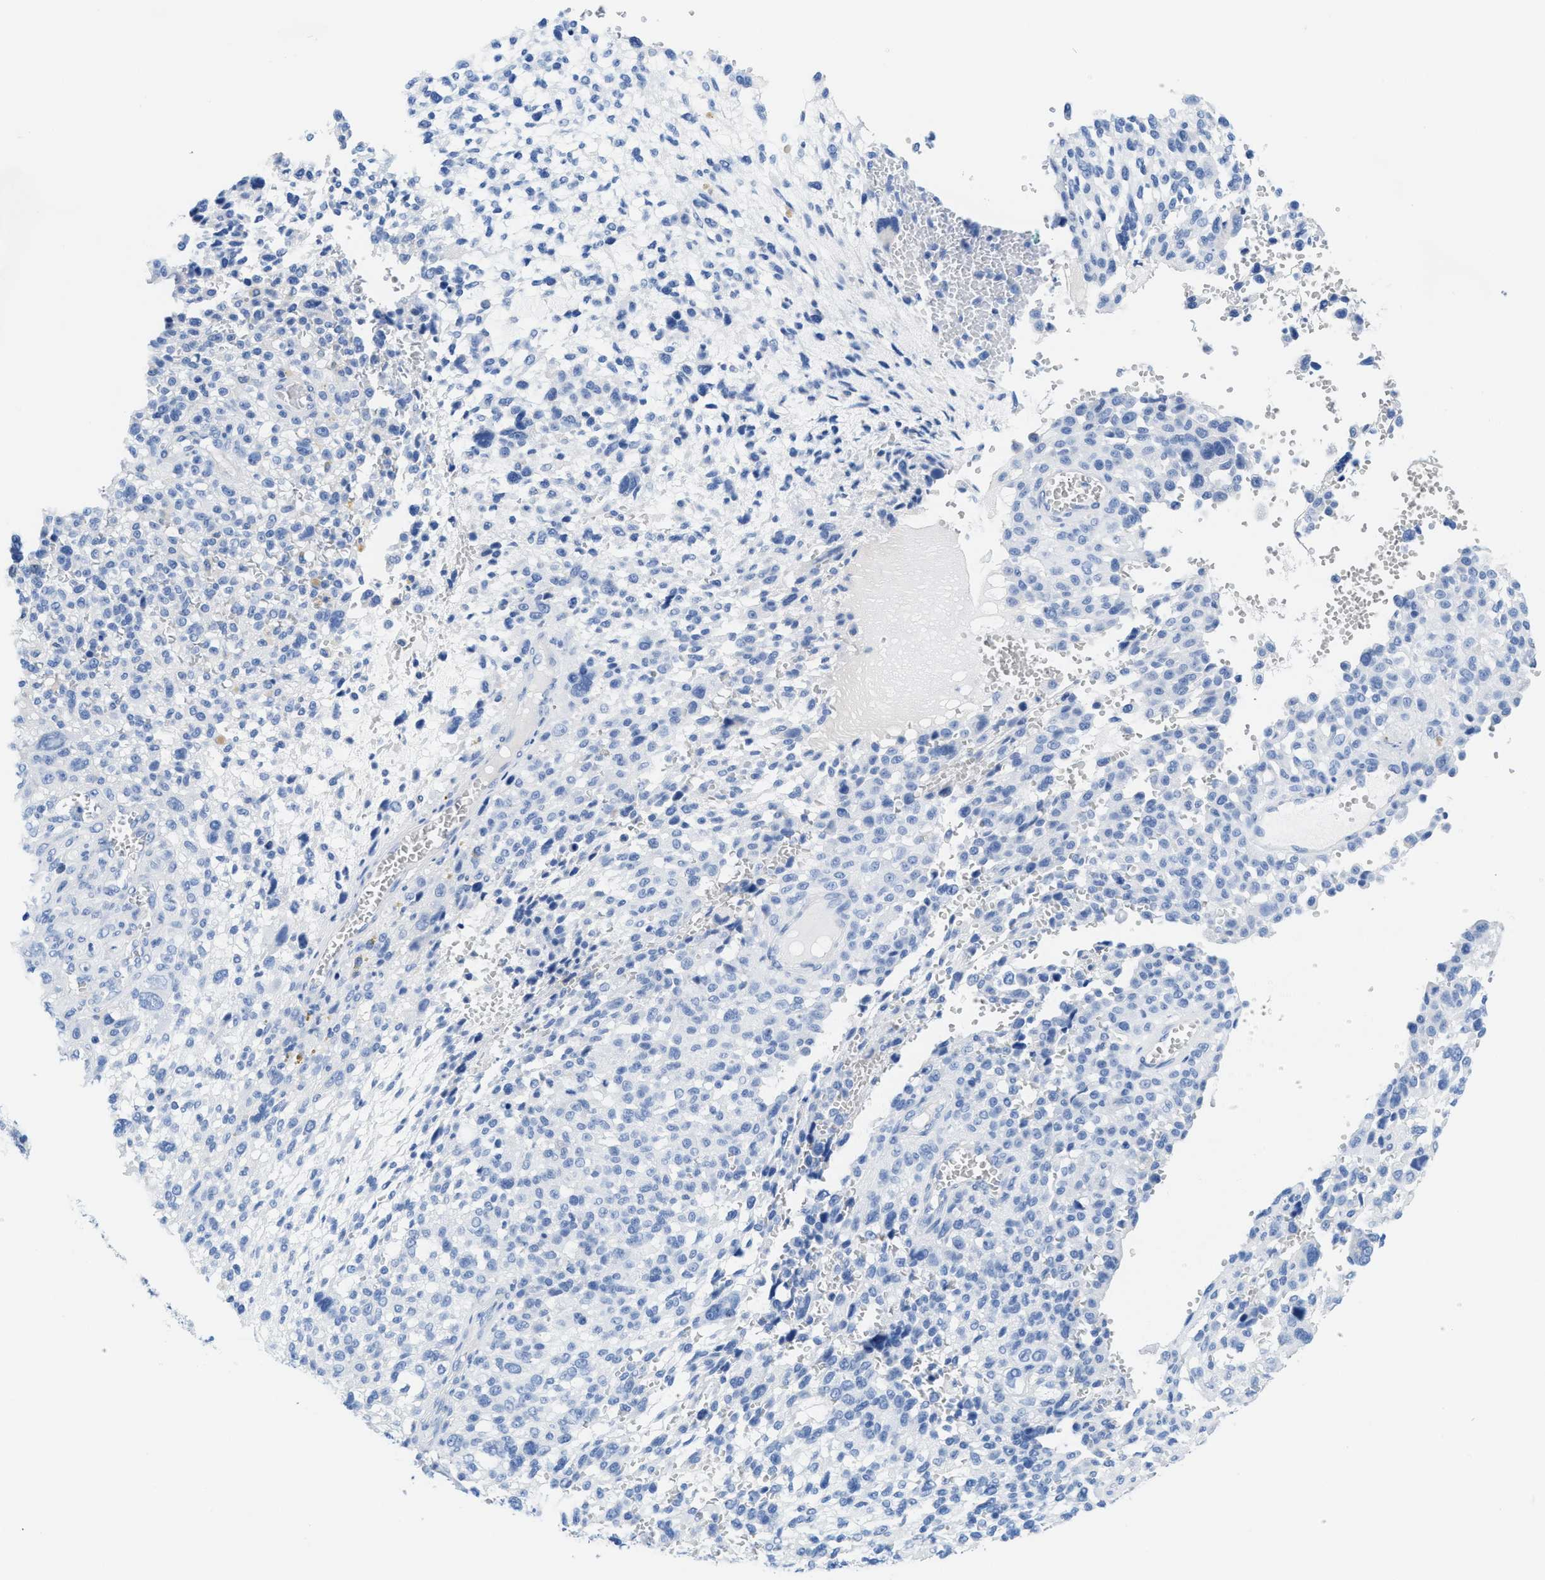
{"staining": {"intensity": "negative", "quantity": "none", "location": "none"}, "tissue": "melanoma", "cell_type": "Tumor cells", "image_type": "cancer", "snomed": [{"axis": "morphology", "description": "Malignant melanoma, NOS"}, {"axis": "topography", "description": "Skin"}], "caption": "Histopathology image shows no protein staining in tumor cells of malignant melanoma tissue. Nuclei are stained in blue.", "gene": "ANKFN1", "patient": {"sex": "female", "age": 55}}